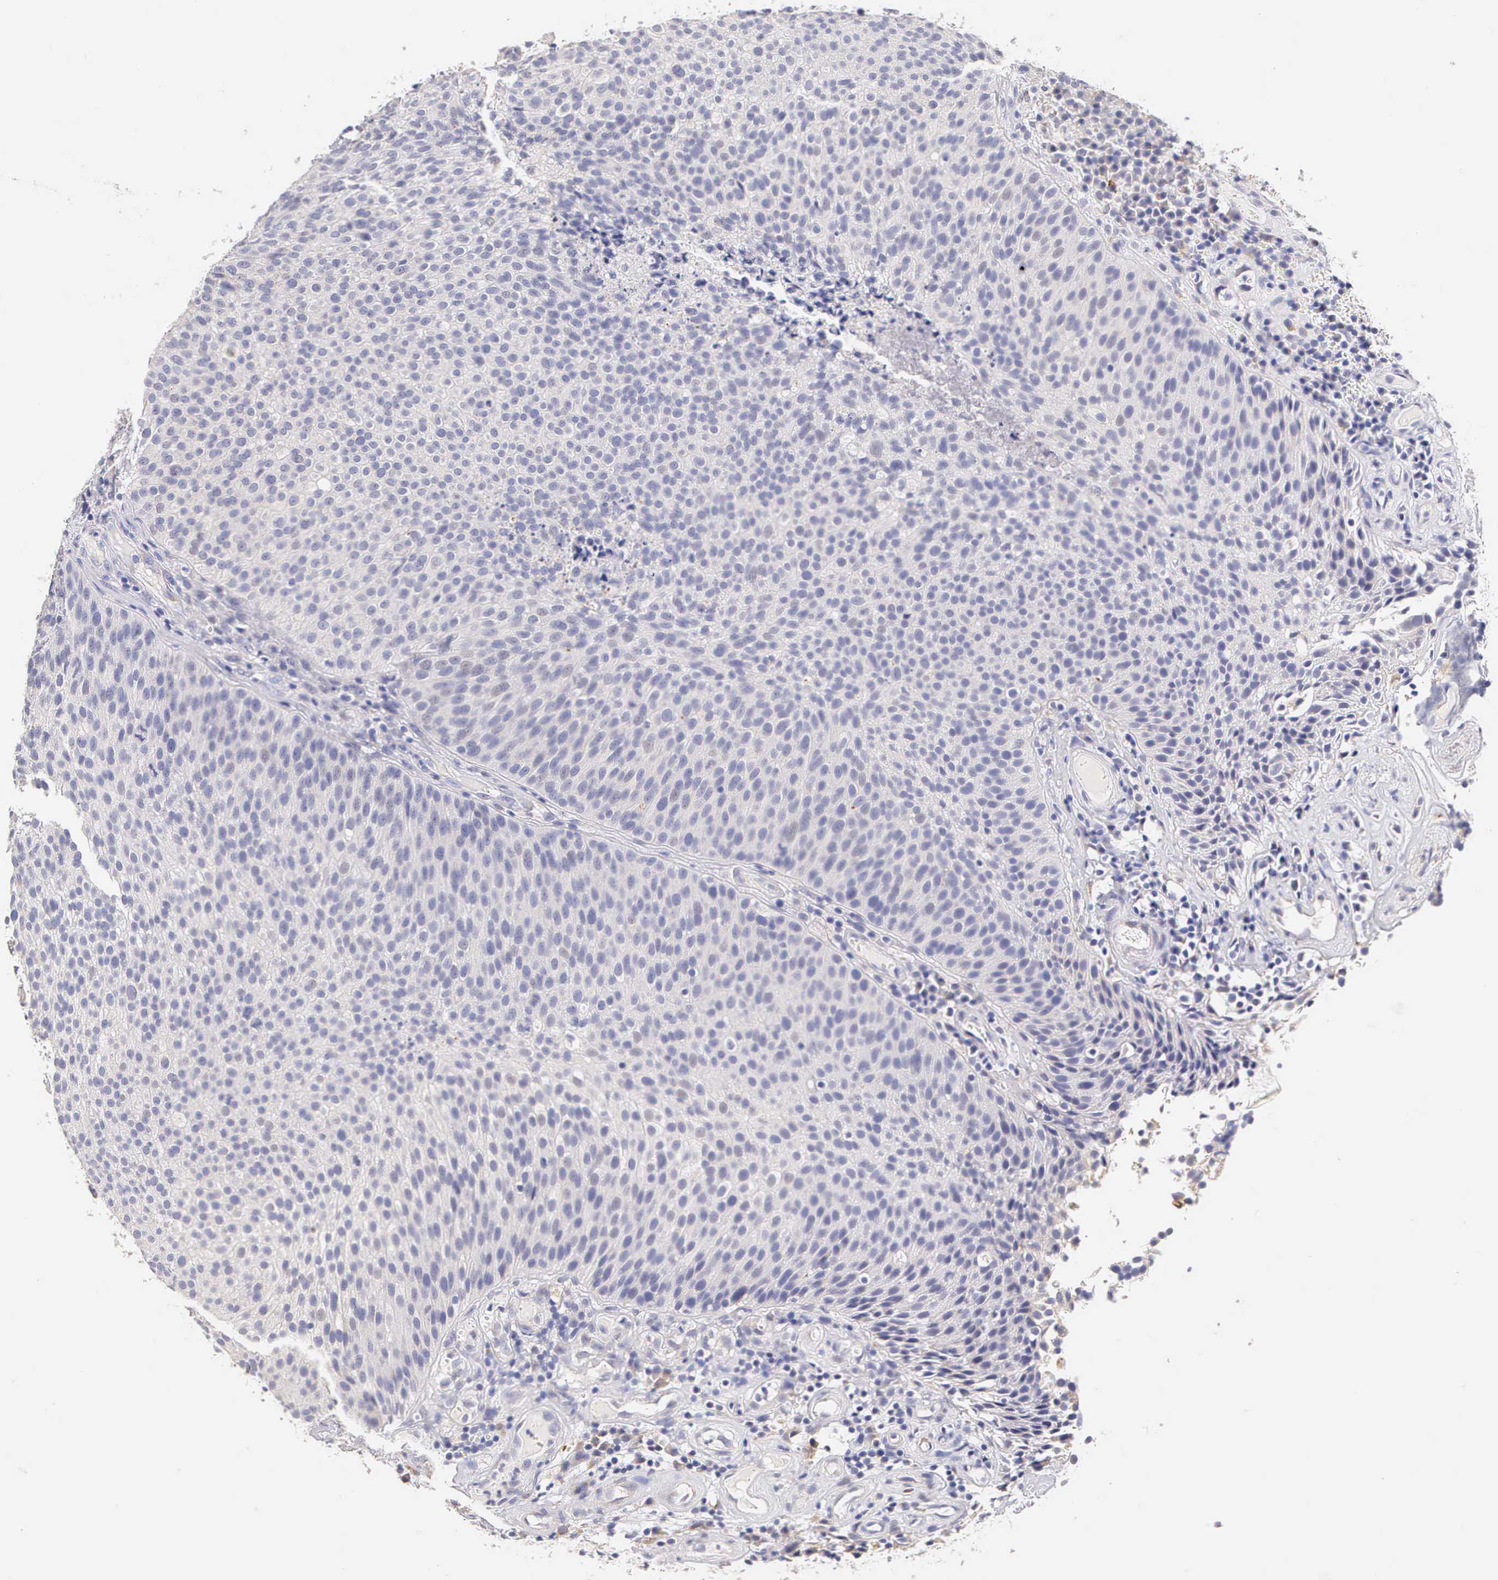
{"staining": {"intensity": "negative", "quantity": "none", "location": "none"}, "tissue": "urothelial cancer", "cell_type": "Tumor cells", "image_type": "cancer", "snomed": [{"axis": "morphology", "description": "Urothelial carcinoma, Low grade"}, {"axis": "topography", "description": "Urinary bladder"}], "caption": "High power microscopy micrograph of an immunohistochemistry histopathology image of urothelial cancer, revealing no significant positivity in tumor cells.", "gene": "ESR1", "patient": {"sex": "male", "age": 85}}